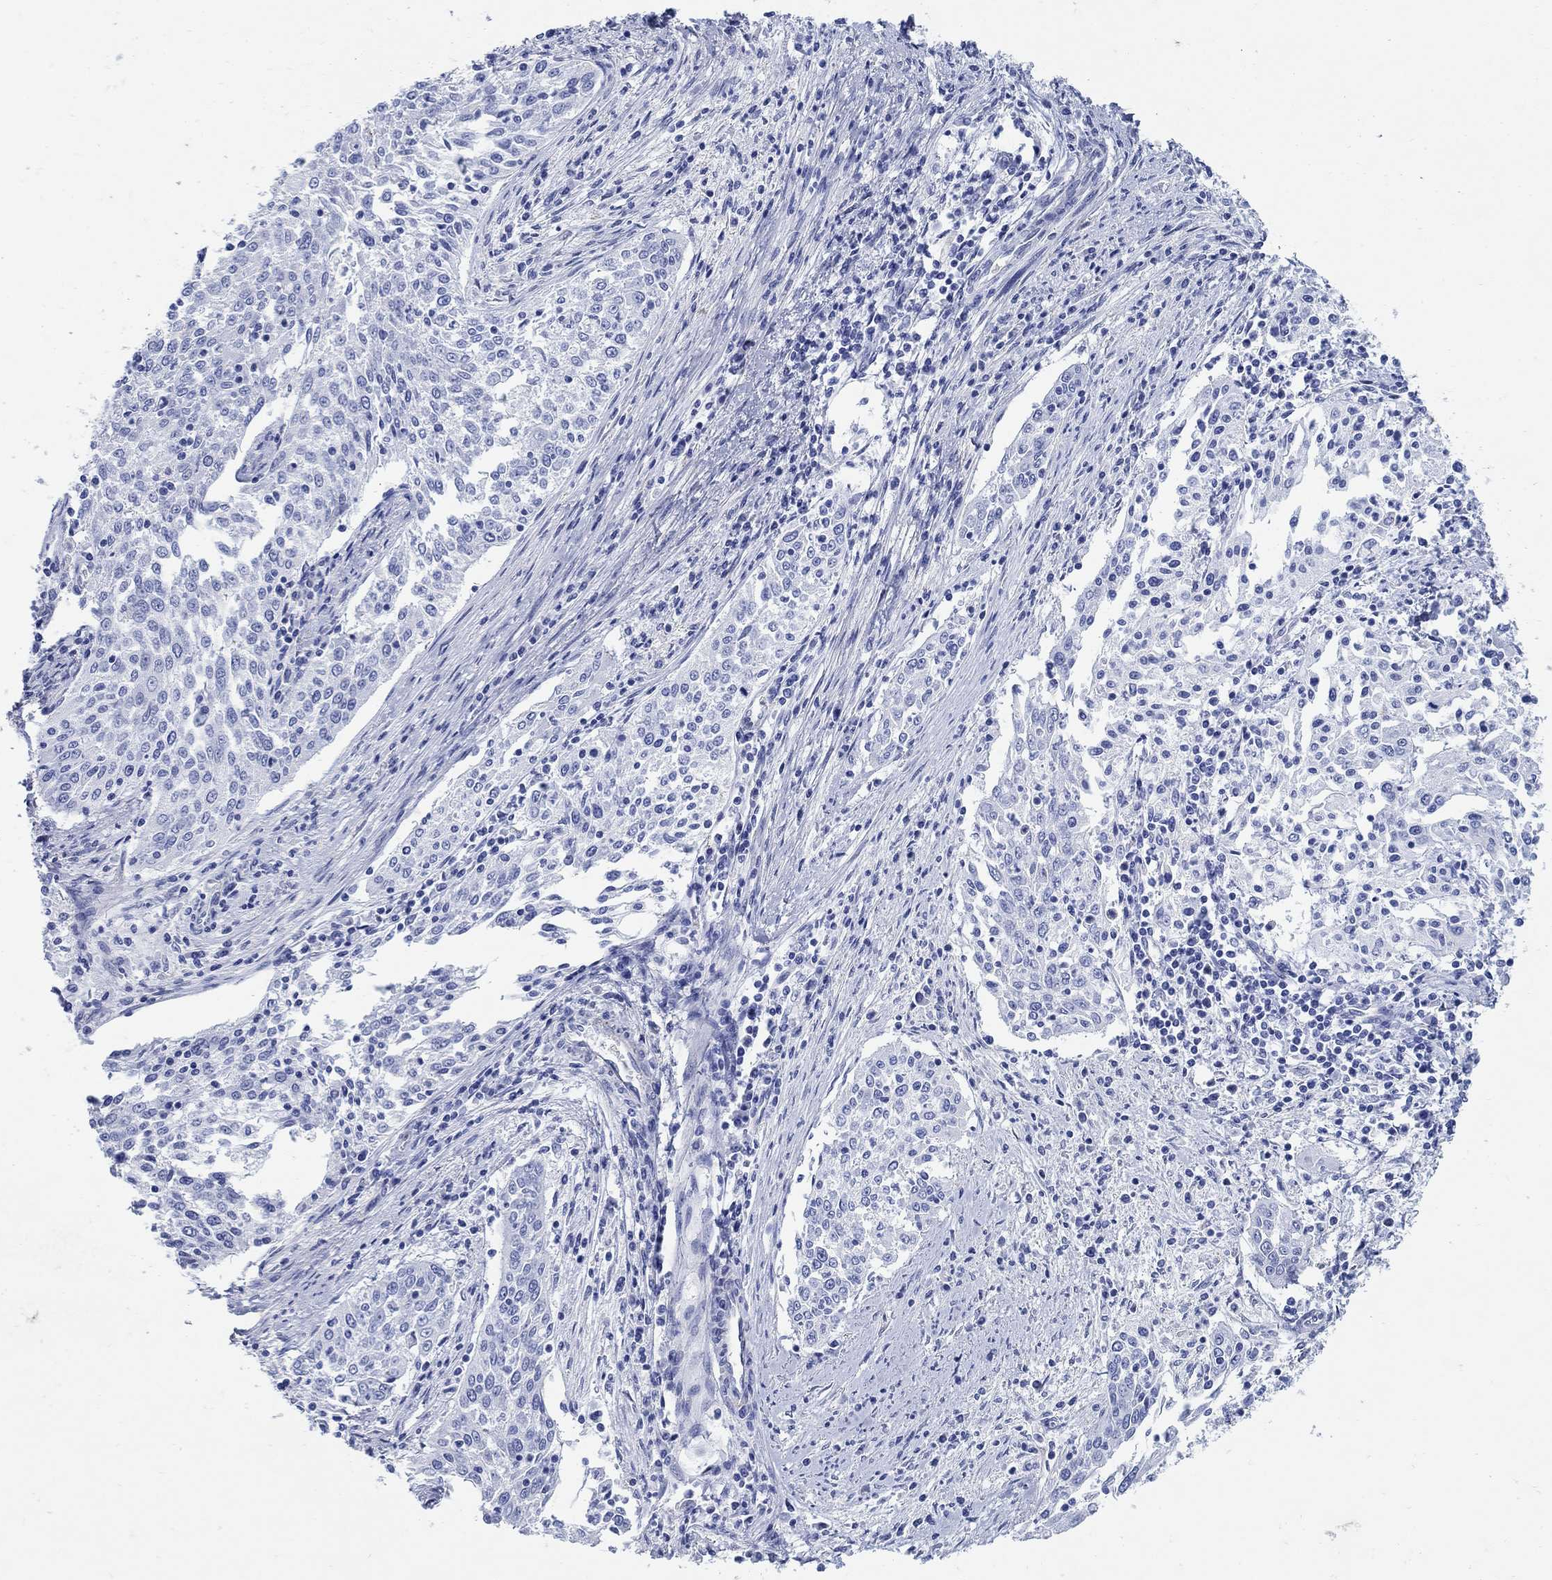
{"staining": {"intensity": "negative", "quantity": "none", "location": "none"}, "tissue": "cervical cancer", "cell_type": "Tumor cells", "image_type": "cancer", "snomed": [{"axis": "morphology", "description": "Squamous cell carcinoma, NOS"}, {"axis": "topography", "description": "Cervix"}], "caption": "Cervical cancer (squamous cell carcinoma) was stained to show a protein in brown. There is no significant staining in tumor cells.", "gene": "ZDHHC14", "patient": {"sex": "female", "age": 41}}